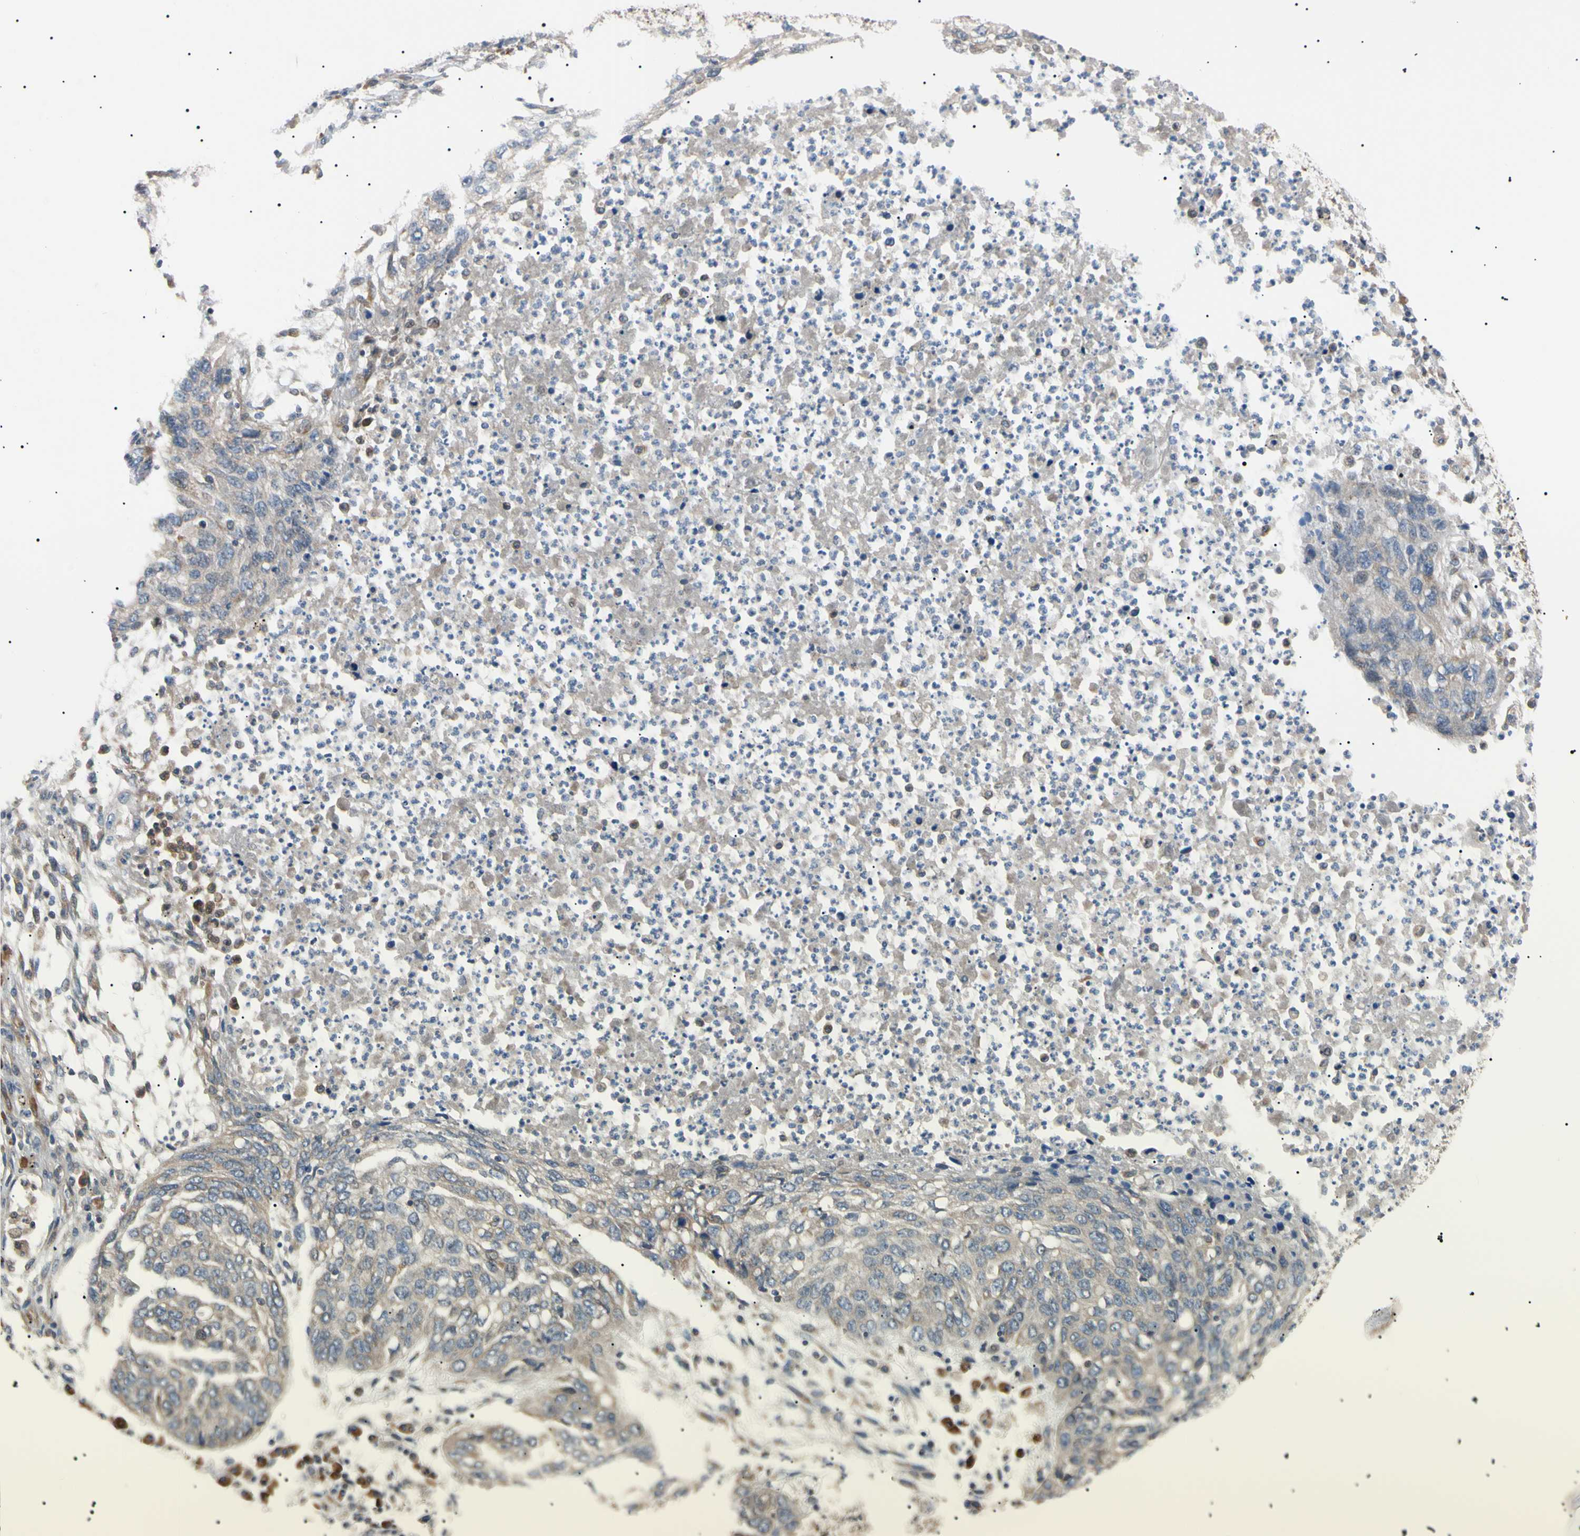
{"staining": {"intensity": "weak", "quantity": ">75%", "location": "cytoplasmic/membranous"}, "tissue": "lung cancer", "cell_type": "Tumor cells", "image_type": "cancer", "snomed": [{"axis": "morphology", "description": "Squamous cell carcinoma, NOS"}, {"axis": "topography", "description": "Lung"}], "caption": "DAB (3,3'-diaminobenzidine) immunohistochemical staining of lung cancer (squamous cell carcinoma) displays weak cytoplasmic/membranous protein expression in about >75% of tumor cells.", "gene": "VAPA", "patient": {"sex": "female", "age": 63}}